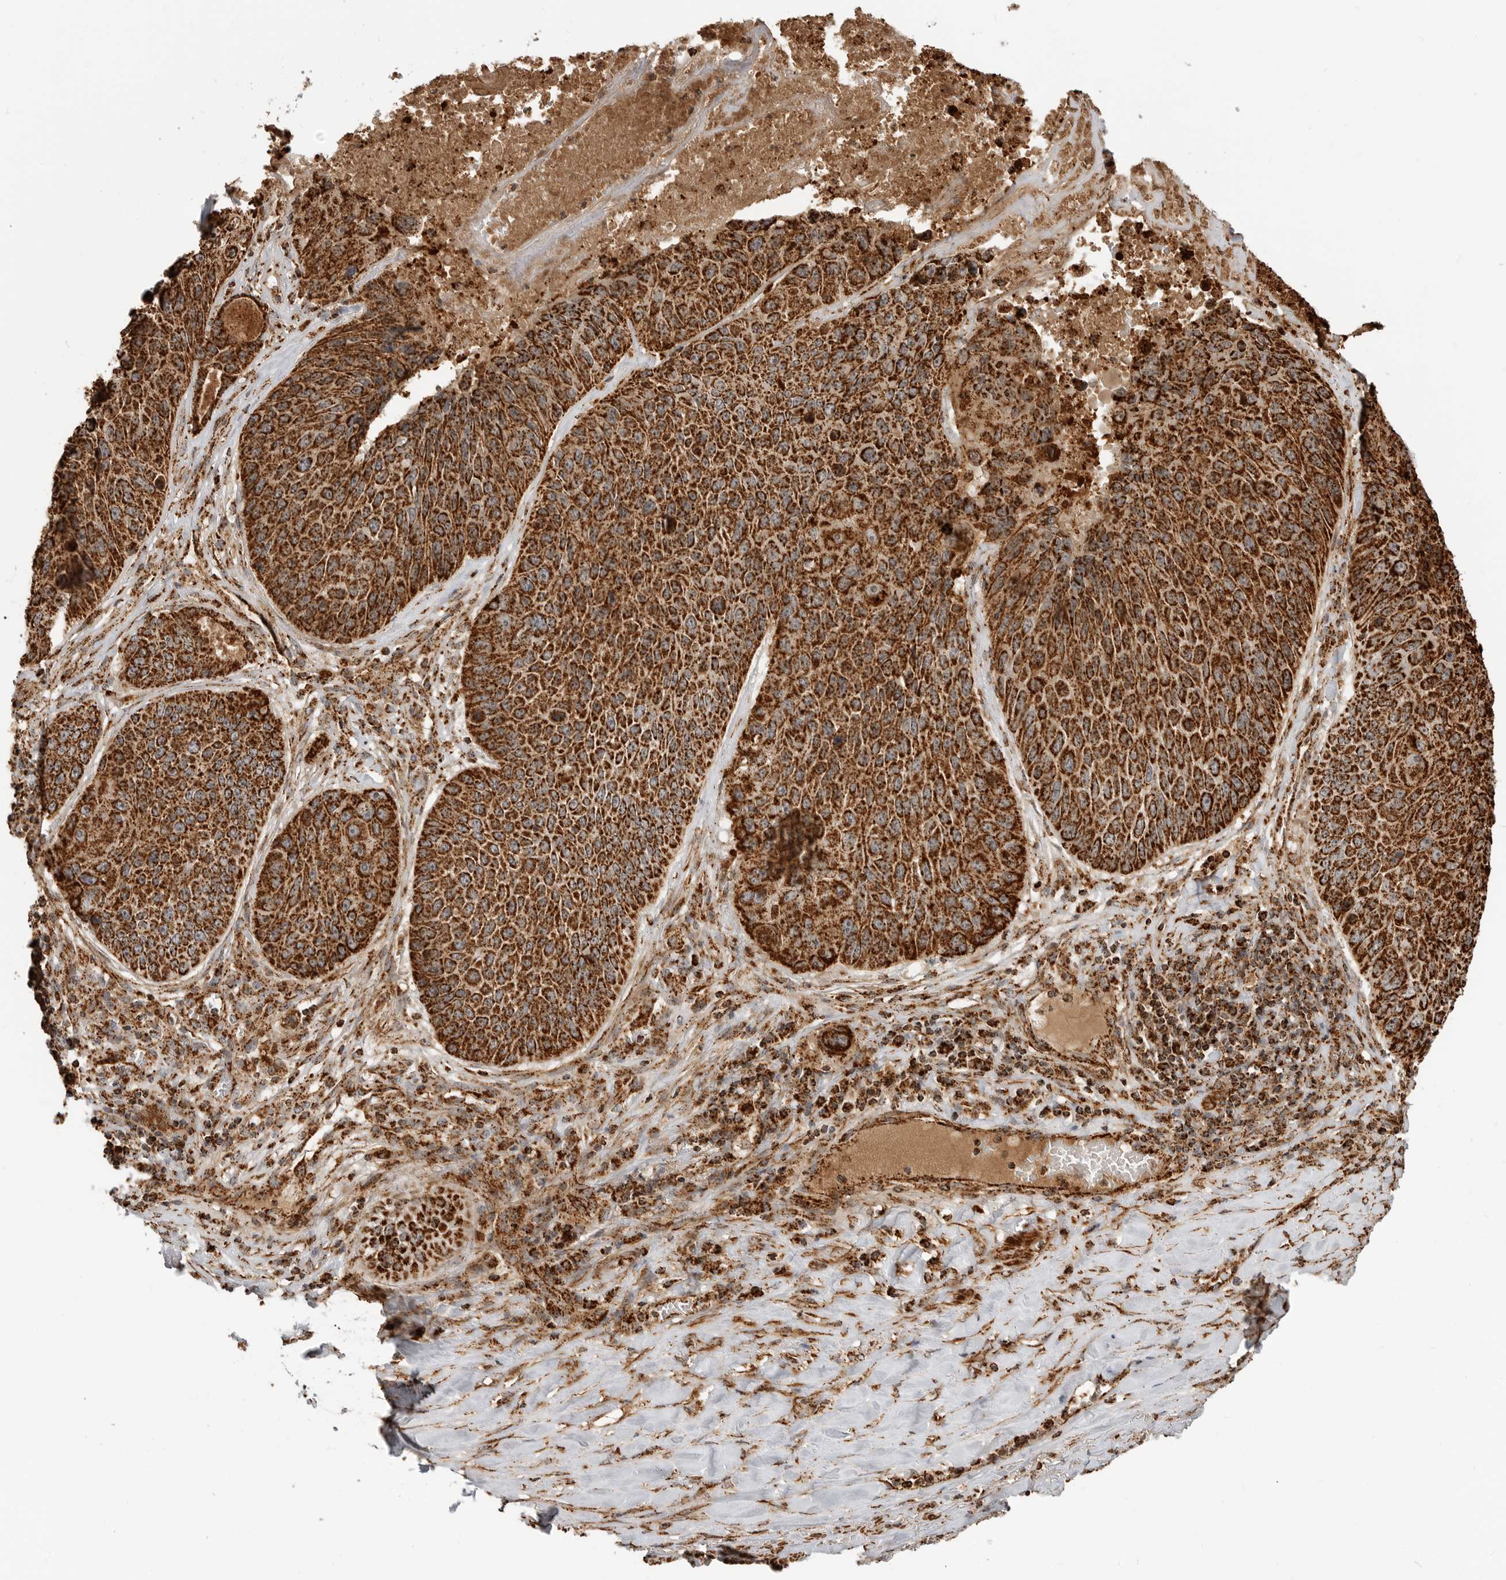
{"staining": {"intensity": "strong", "quantity": ">75%", "location": "cytoplasmic/membranous"}, "tissue": "lung cancer", "cell_type": "Tumor cells", "image_type": "cancer", "snomed": [{"axis": "morphology", "description": "Squamous cell carcinoma, NOS"}, {"axis": "topography", "description": "Lung"}], "caption": "A high amount of strong cytoplasmic/membranous expression is appreciated in about >75% of tumor cells in lung cancer (squamous cell carcinoma) tissue. The protein is shown in brown color, while the nuclei are stained blue.", "gene": "BMP2K", "patient": {"sex": "male", "age": 61}}